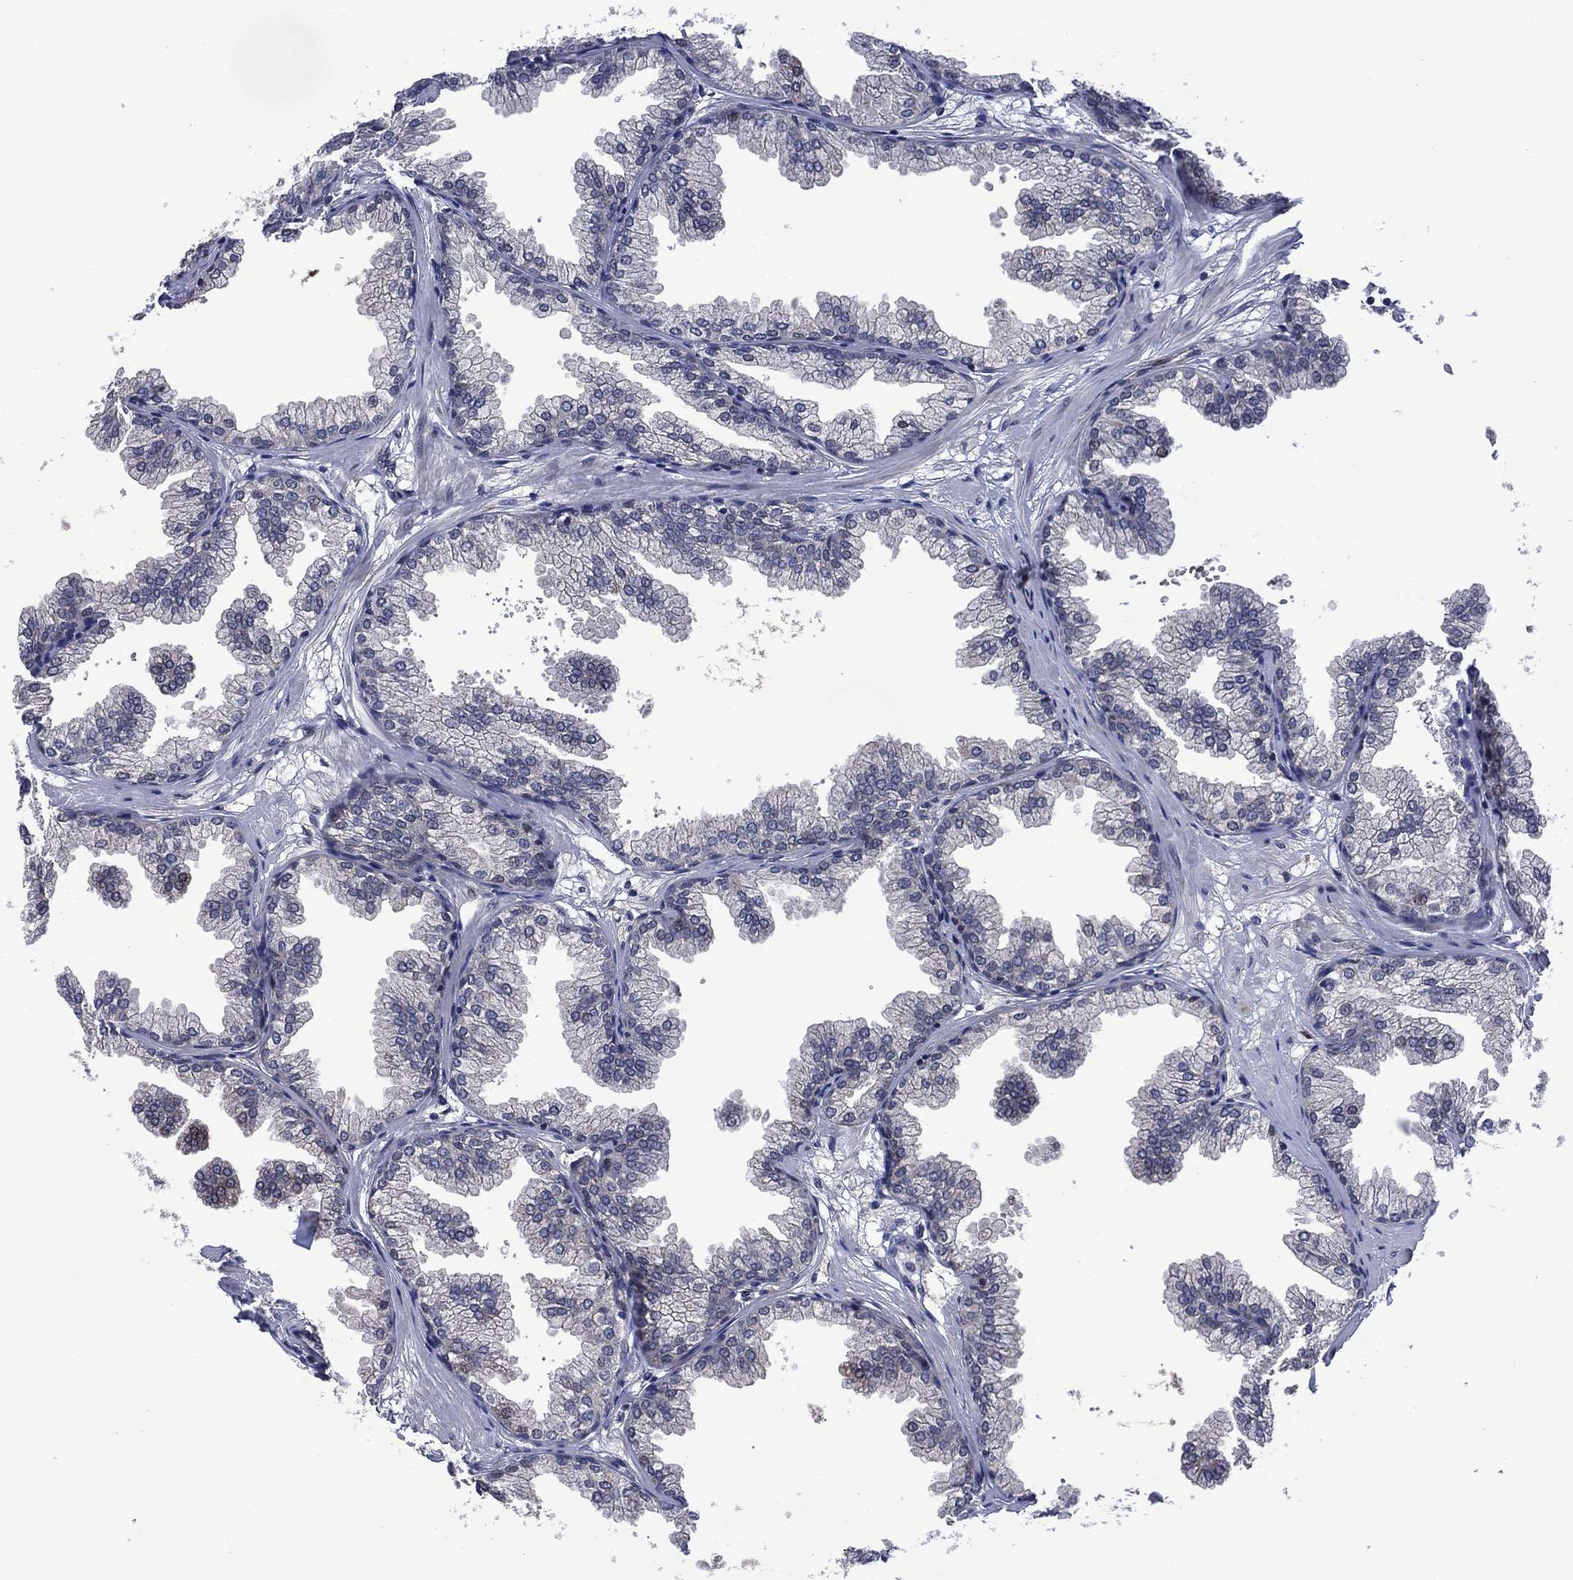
{"staining": {"intensity": "negative", "quantity": "none", "location": "none"}, "tissue": "prostate", "cell_type": "Glandular cells", "image_type": "normal", "snomed": [{"axis": "morphology", "description": "Normal tissue, NOS"}, {"axis": "topography", "description": "Prostate"}], "caption": "IHC image of benign prostate: prostate stained with DAB (3,3'-diaminobenzidine) reveals no significant protein staining in glandular cells. (DAB immunohistochemistry (IHC) with hematoxylin counter stain).", "gene": "HTD2", "patient": {"sex": "male", "age": 37}}